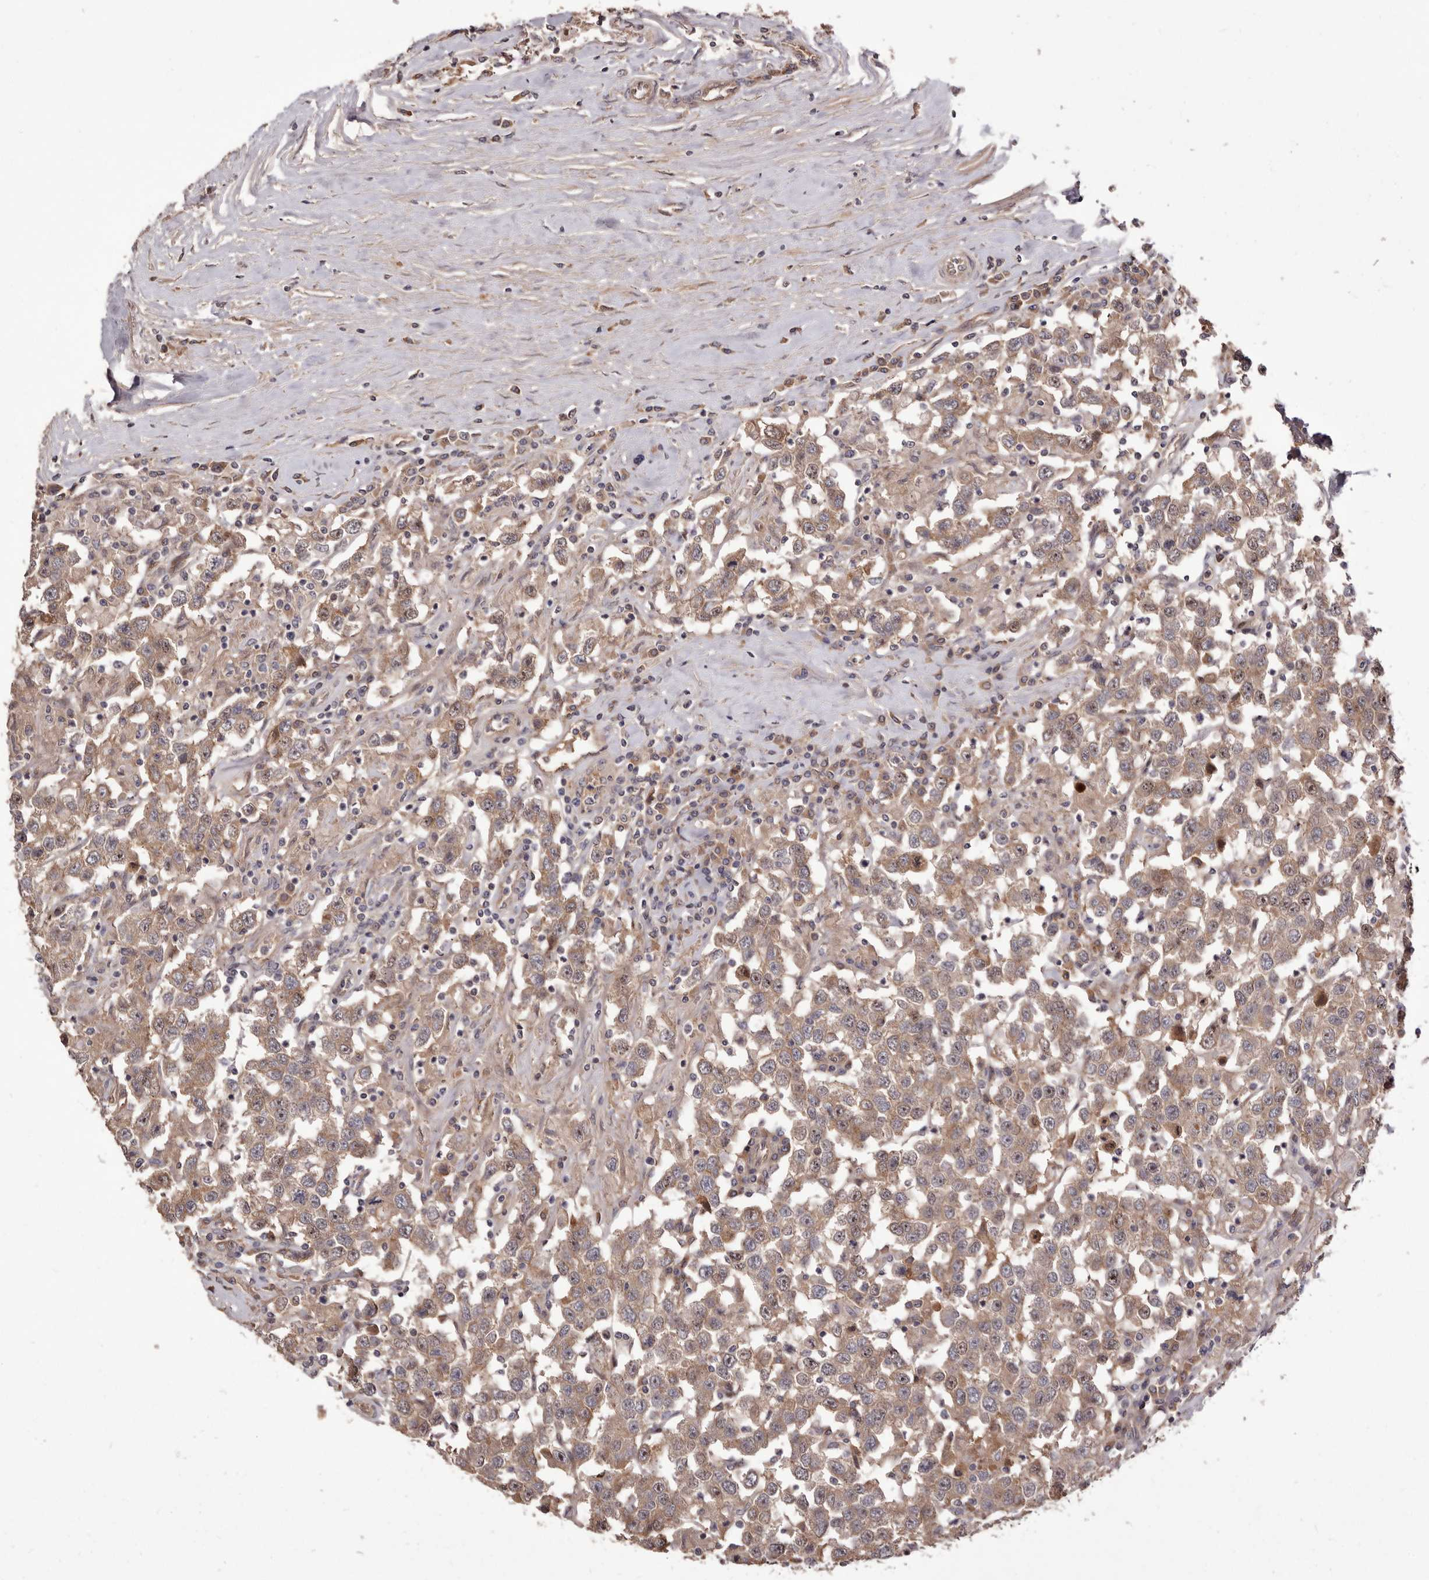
{"staining": {"intensity": "moderate", "quantity": ">75%", "location": "cytoplasmic/membranous"}, "tissue": "testis cancer", "cell_type": "Tumor cells", "image_type": "cancer", "snomed": [{"axis": "morphology", "description": "Seminoma, NOS"}, {"axis": "topography", "description": "Testis"}], "caption": "Human testis cancer stained with a protein marker reveals moderate staining in tumor cells.", "gene": "DOP1A", "patient": {"sex": "male", "age": 41}}